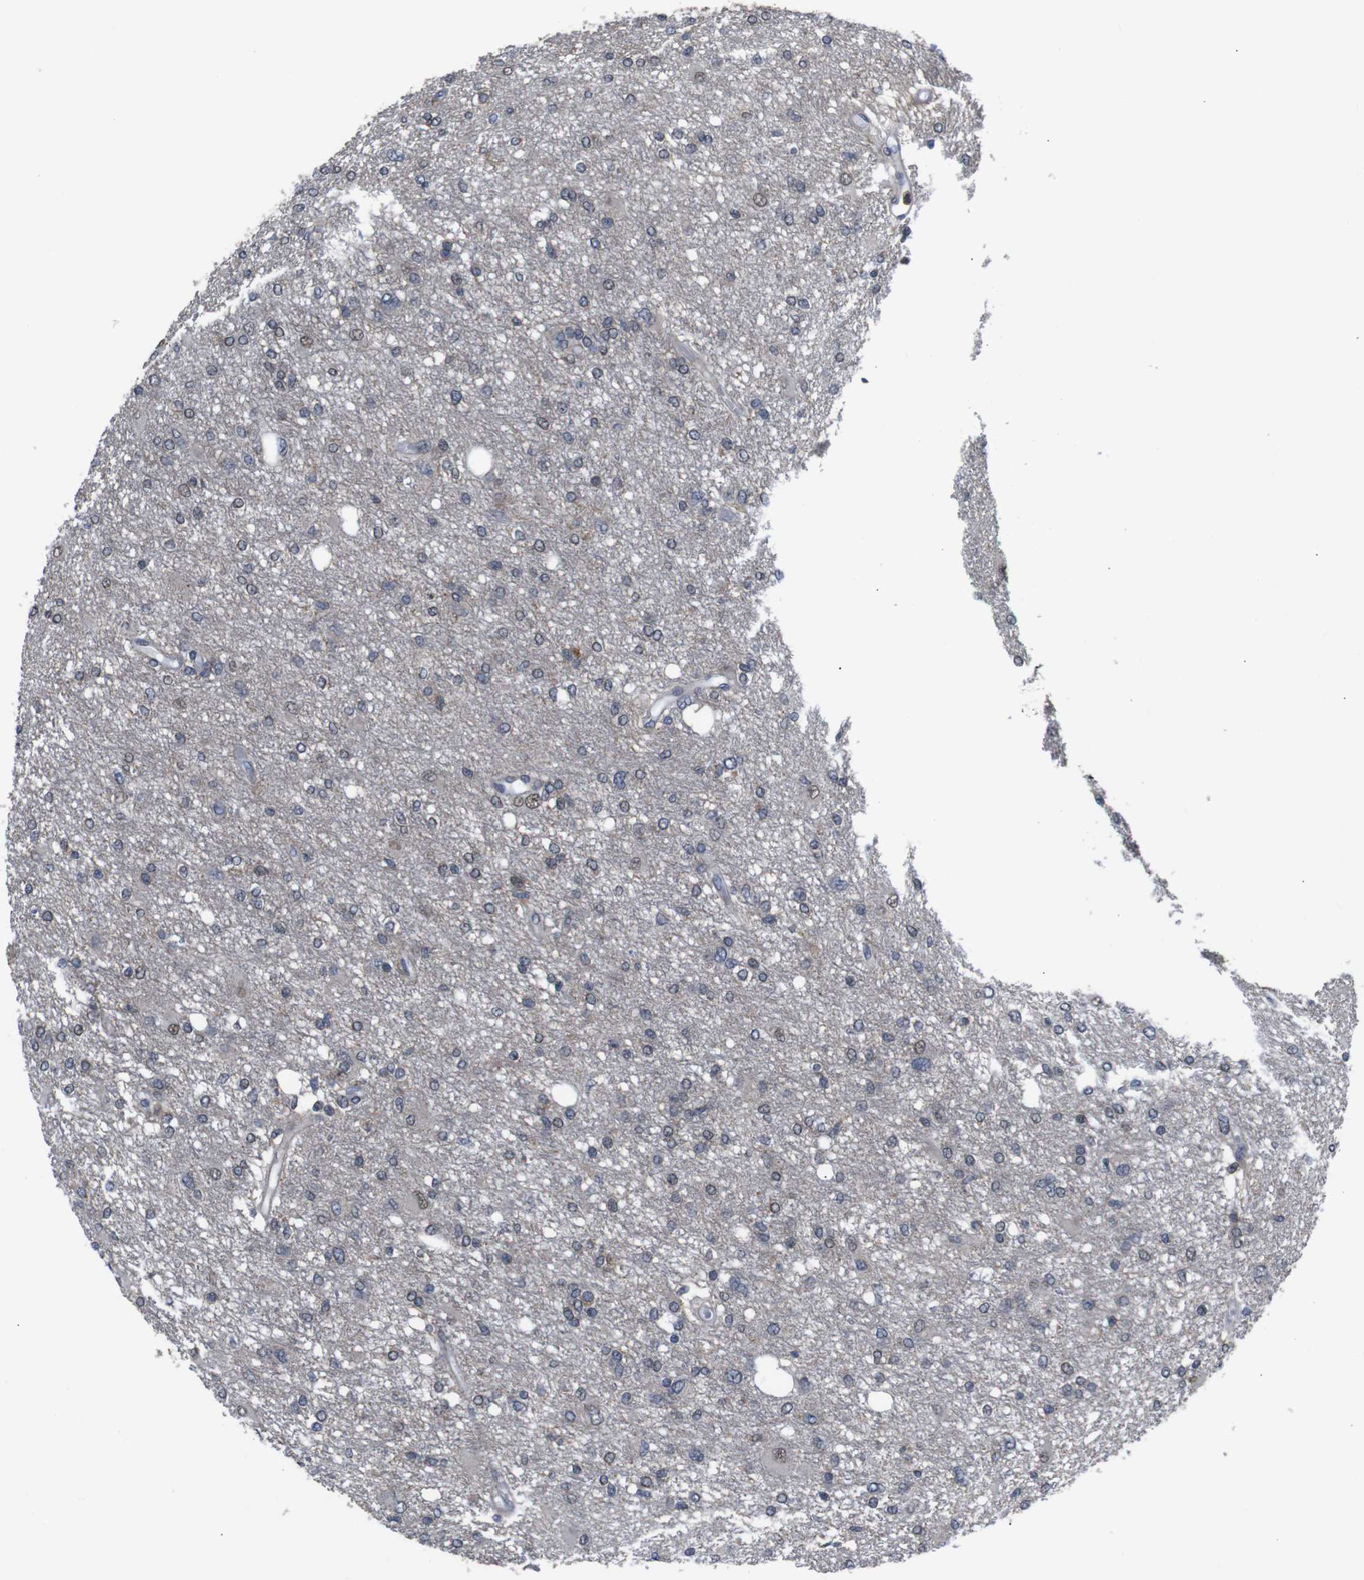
{"staining": {"intensity": "weak", "quantity": "<25%", "location": "nuclear"}, "tissue": "glioma", "cell_type": "Tumor cells", "image_type": "cancer", "snomed": [{"axis": "morphology", "description": "Glioma, malignant, High grade"}, {"axis": "topography", "description": "Brain"}], "caption": "This is an IHC histopathology image of glioma. There is no staining in tumor cells.", "gene": "BRWD3", "patient": {"sex": "female", "age": 59}}